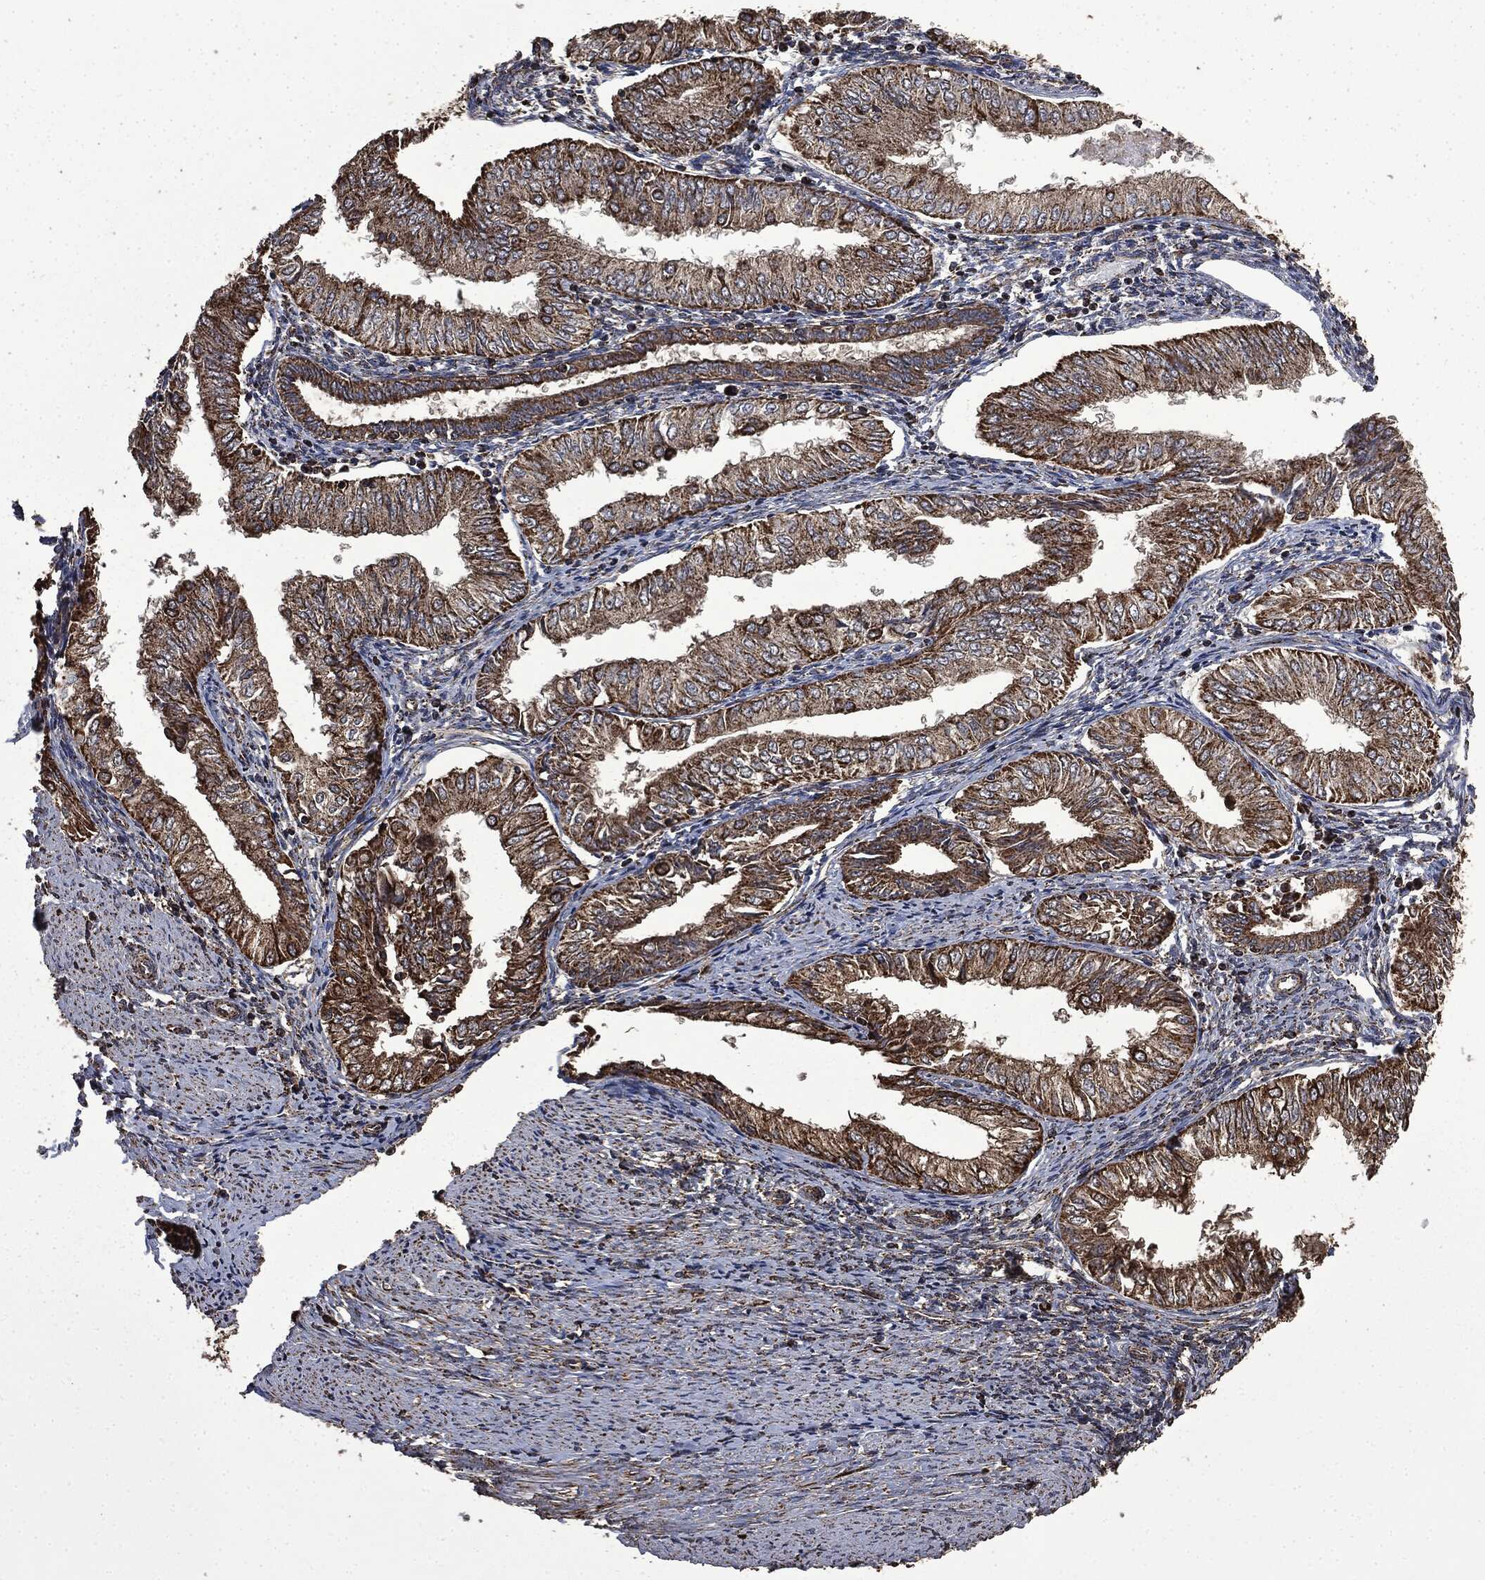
{"staining": {"intensity": "strong", "quantity": "25%-75%", "location": "cytoplasmic/membranous"}, "tissue": "endometrial cancer", "cell_type": "Tumor cells", "image_type": "cancer", "snomed": [{"axis": "morphology", "description": "Adenocarcinoma, NOS"}, {"axis": "topography", "description": "Endometrium"}], "caption": "Protein staining of endometrial adenocarcinoma tissue reveals strong cytoplasmic/membranous staining in approximately 25%-75% of tumor cells.", "gene": "LIG3", "patient": {"sex": "female", "age": 53}}